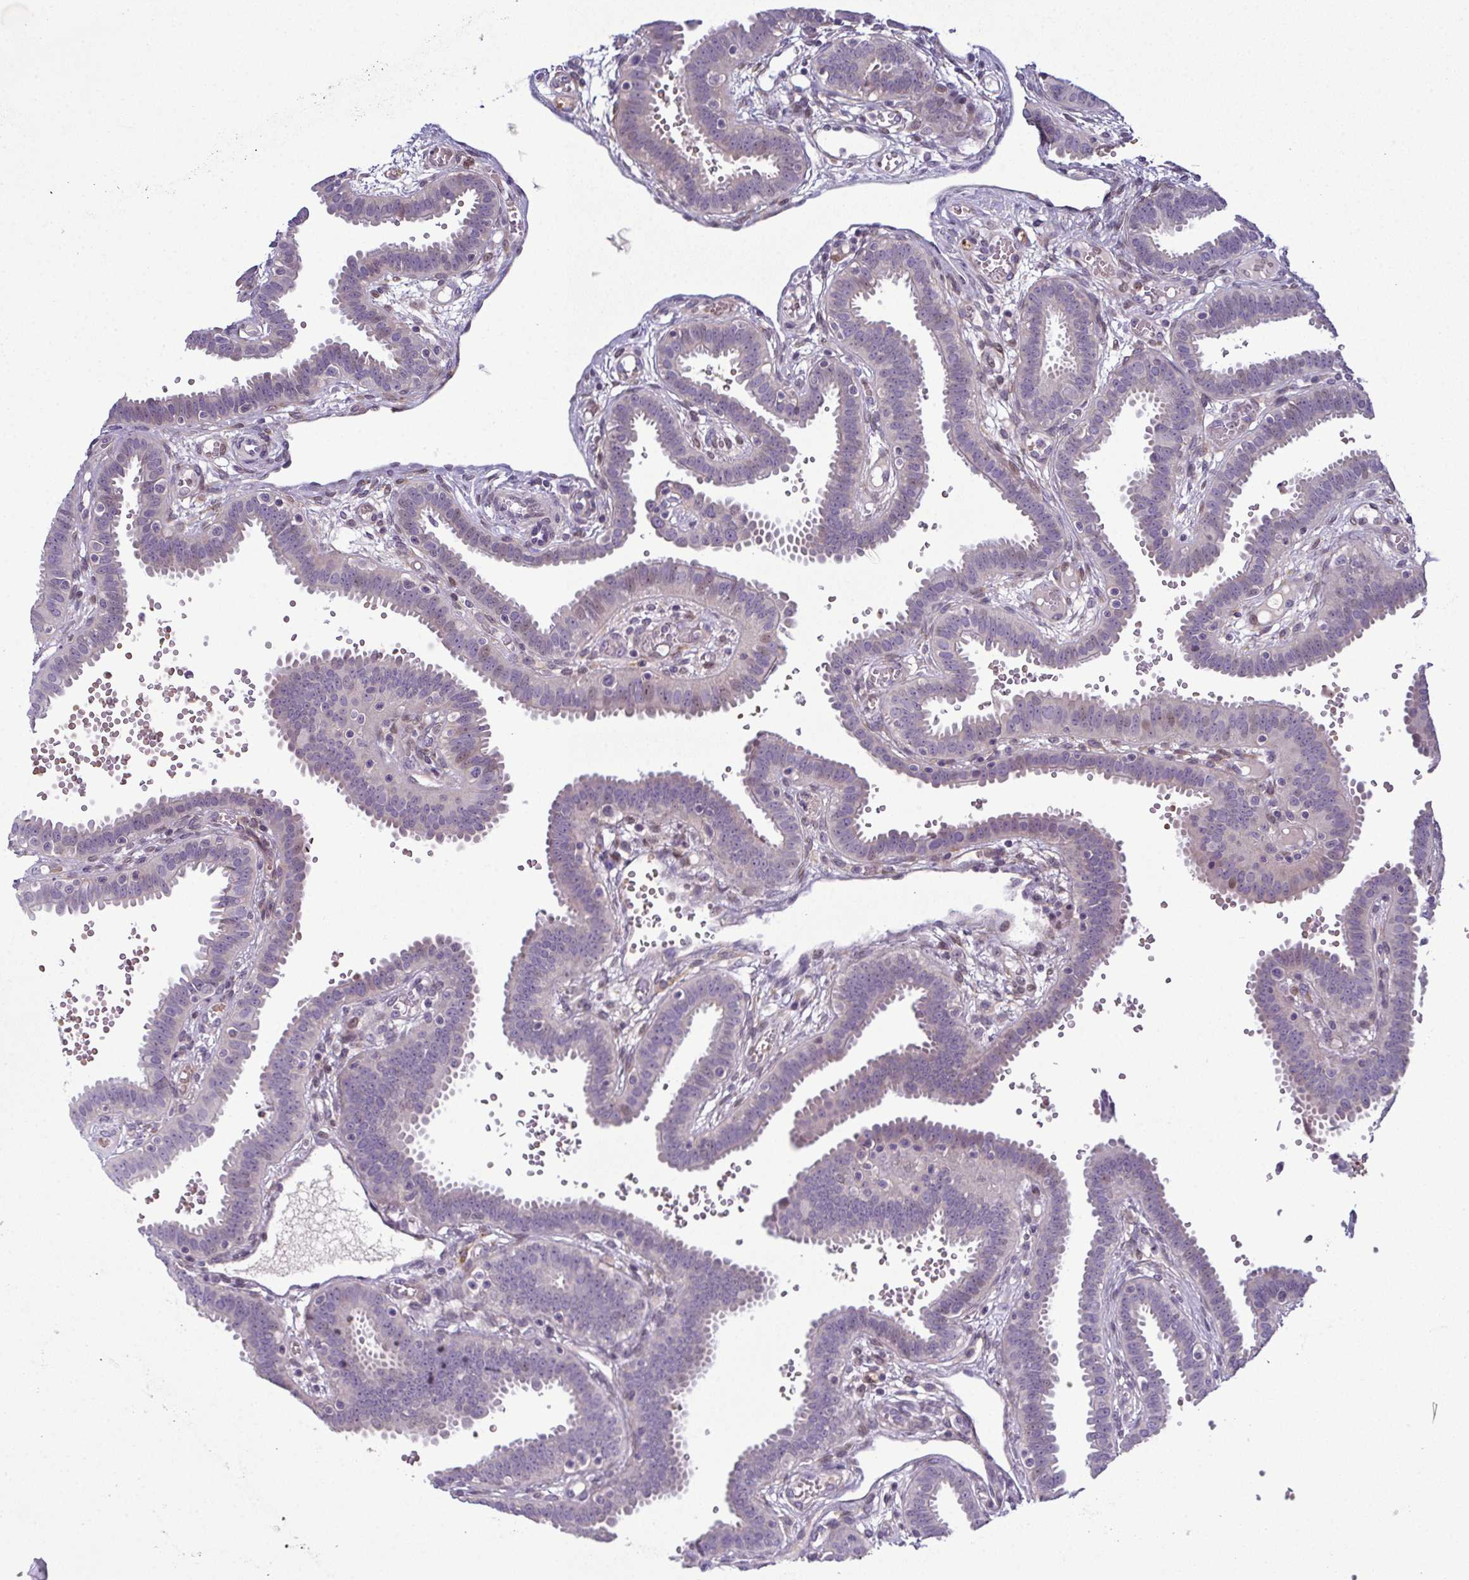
{"staining": {"intensity": "negative", "quantity": "none", "location": "none"}, "tissue": "fallopian tube", "cell_type": "Glandular cells", "image_type": "normal", "snomed": [{"axis": "morphology", "description": "Normal tissue, NOS"}, {"axis": "topography", "description": "Fallopian tube"}], "caption": "Protein analysis of unremarkable fallopian tube exhibits no significant positivity in glandular cells.", "gene": "ODF1", "patient": {"sex": "female", "age": 37}}